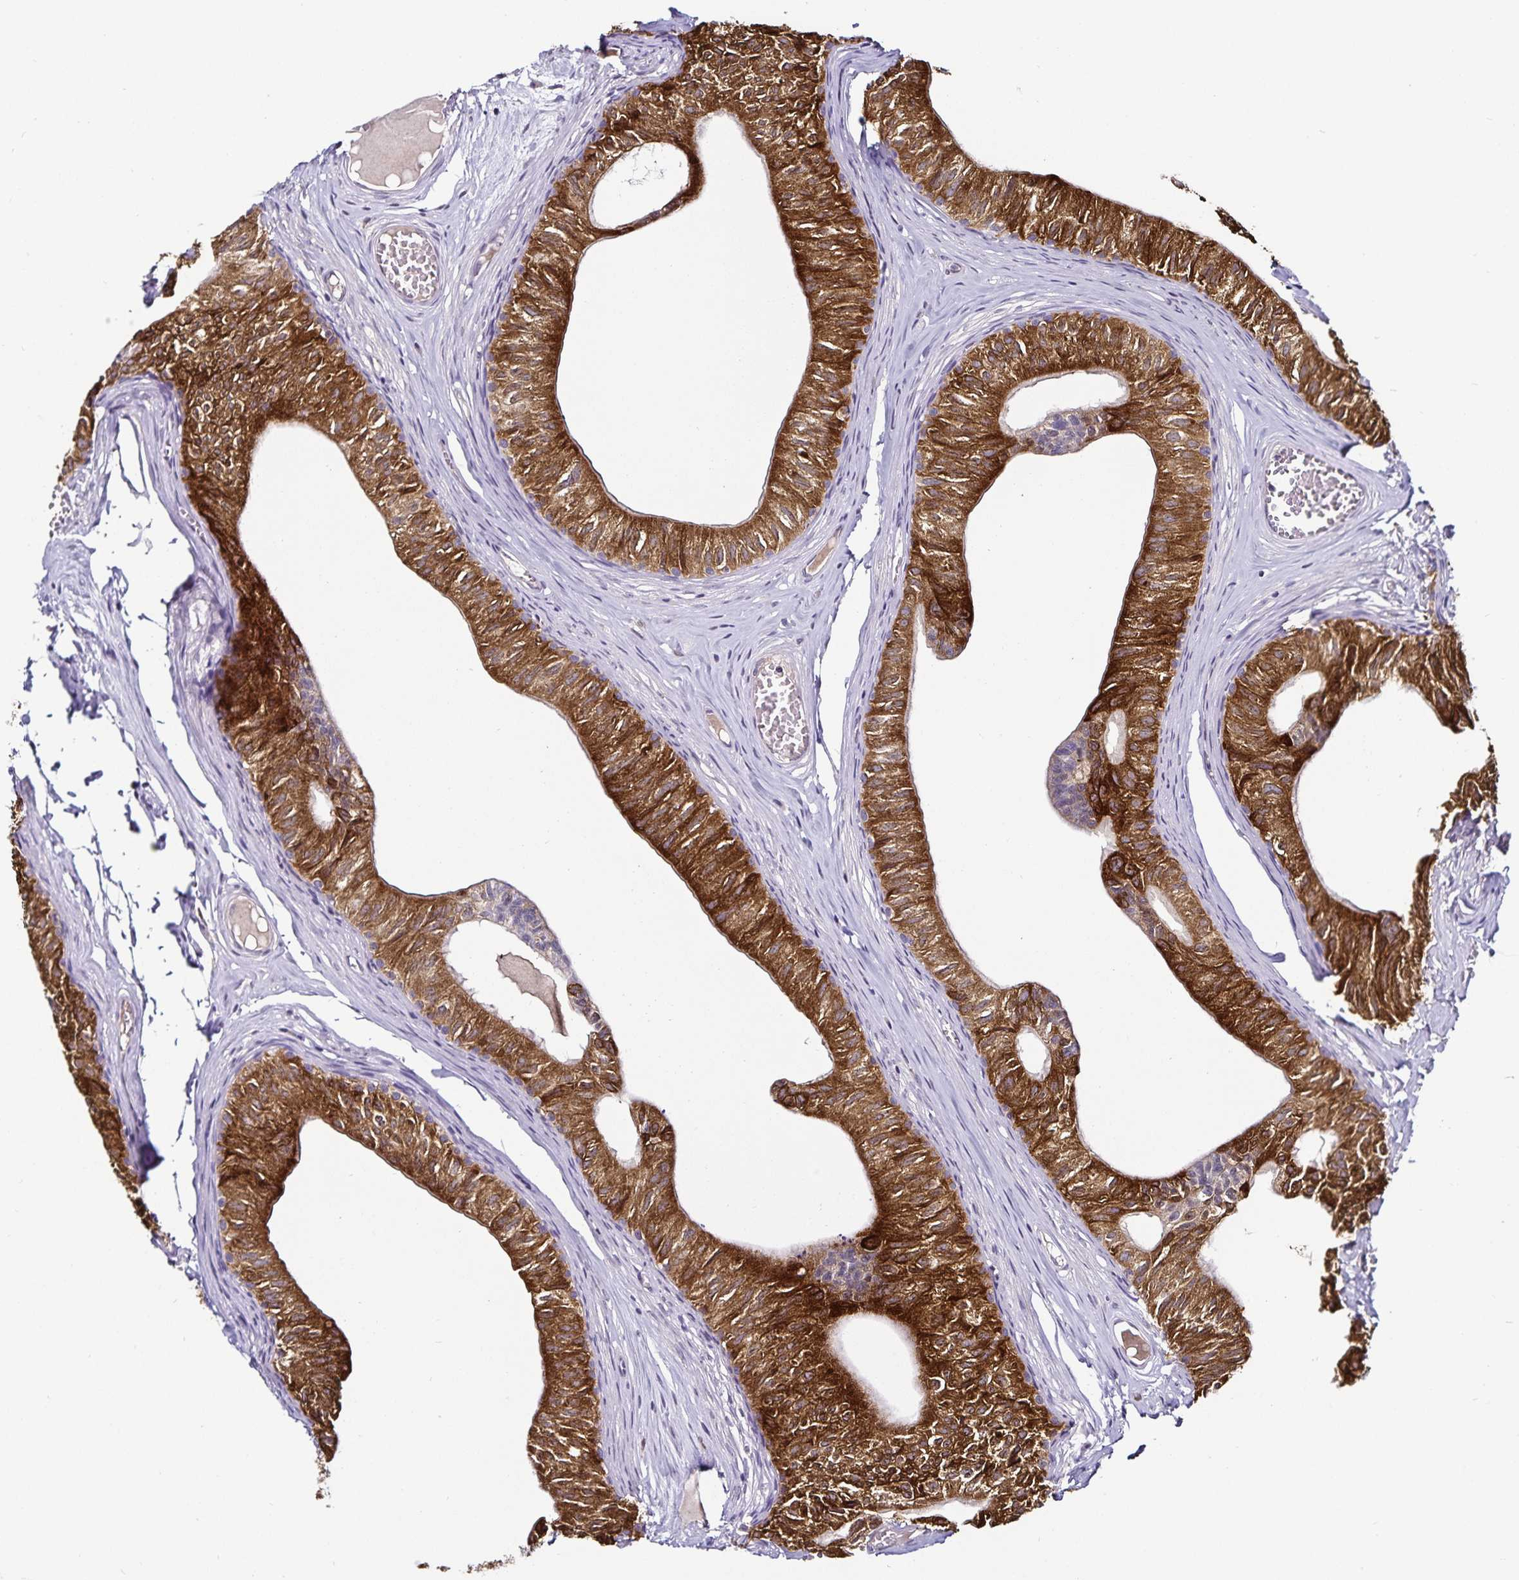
{"staining": {"intensity": "strong", "quantity": ">75%", "location": "cytoplasmic/membranous"}, "tissue": "epididymis", "cell_type": "Glandular cells", "image_type": "normal", "snomed": [{"axis": "morphology", "description": "Normal tissue, NOS"}, {"axis": "topography", "description": "Epididymis"}], "caption": "Immunohistochemical staining of unremarkable human epididymis demonstrates >75% levels of strong cytoplasmic/membranous protein positivity in about >75% of glandular cells. (brown staining indicates protein expression, while blue staining denotes nuclei).", "gene": "ACSL5", "patient": {"sex": "male", "age": 25}}